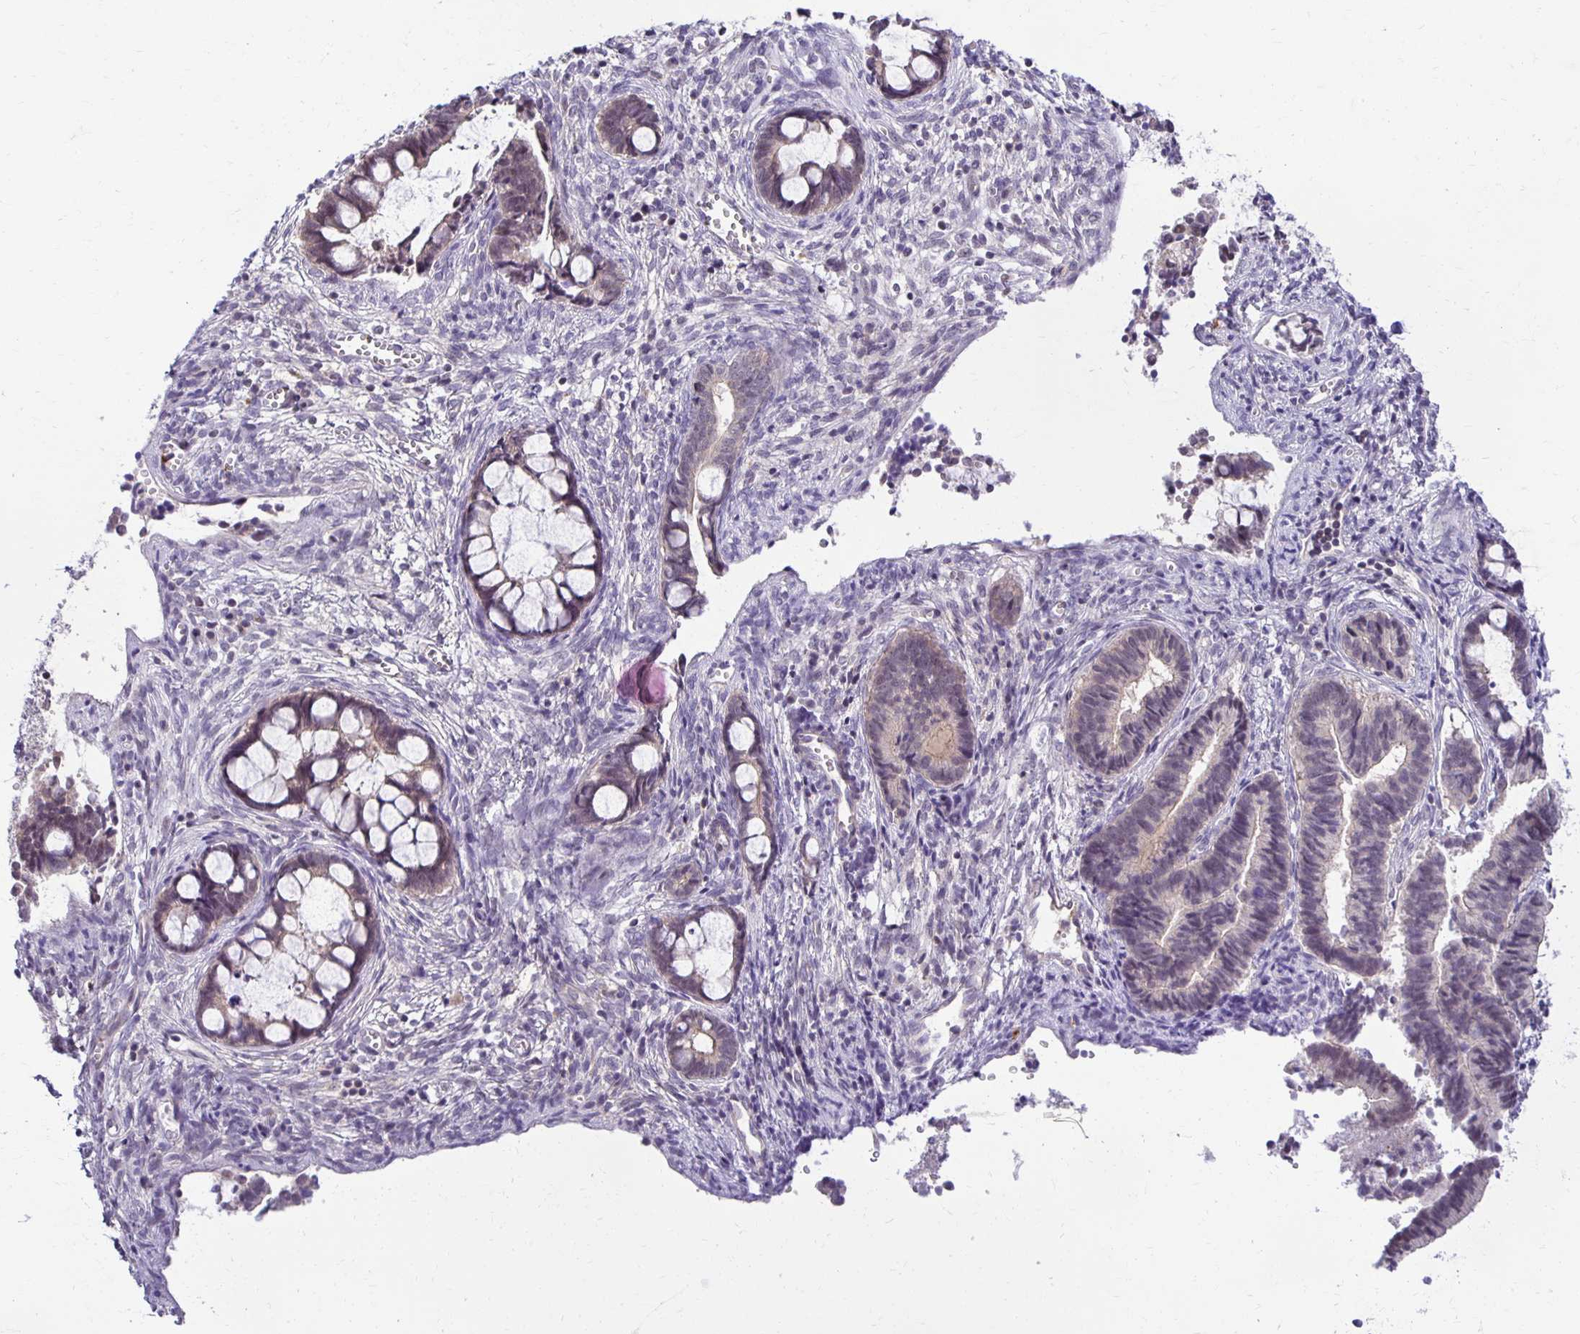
{"staining": {"intensity": "weak", "quantity": "<25%", "location": "nuclear"}, "tissue": "cervical cancer", "cell_type": "Tumor cells", "image_type": "cancer", "snomed": [{"axis": "morphology", "description": "Adenocarcinoma, NOS"}, {"axis": "topography", "description": "Cervix"}], "caption": "IHC histopathology image of human adenocarcinoma (cervical) stained for a protein (brown), which exhibits no positivity in tumor cells.", "gene": "MIEN1", "patient": {"sex": "female", "age": 44}}